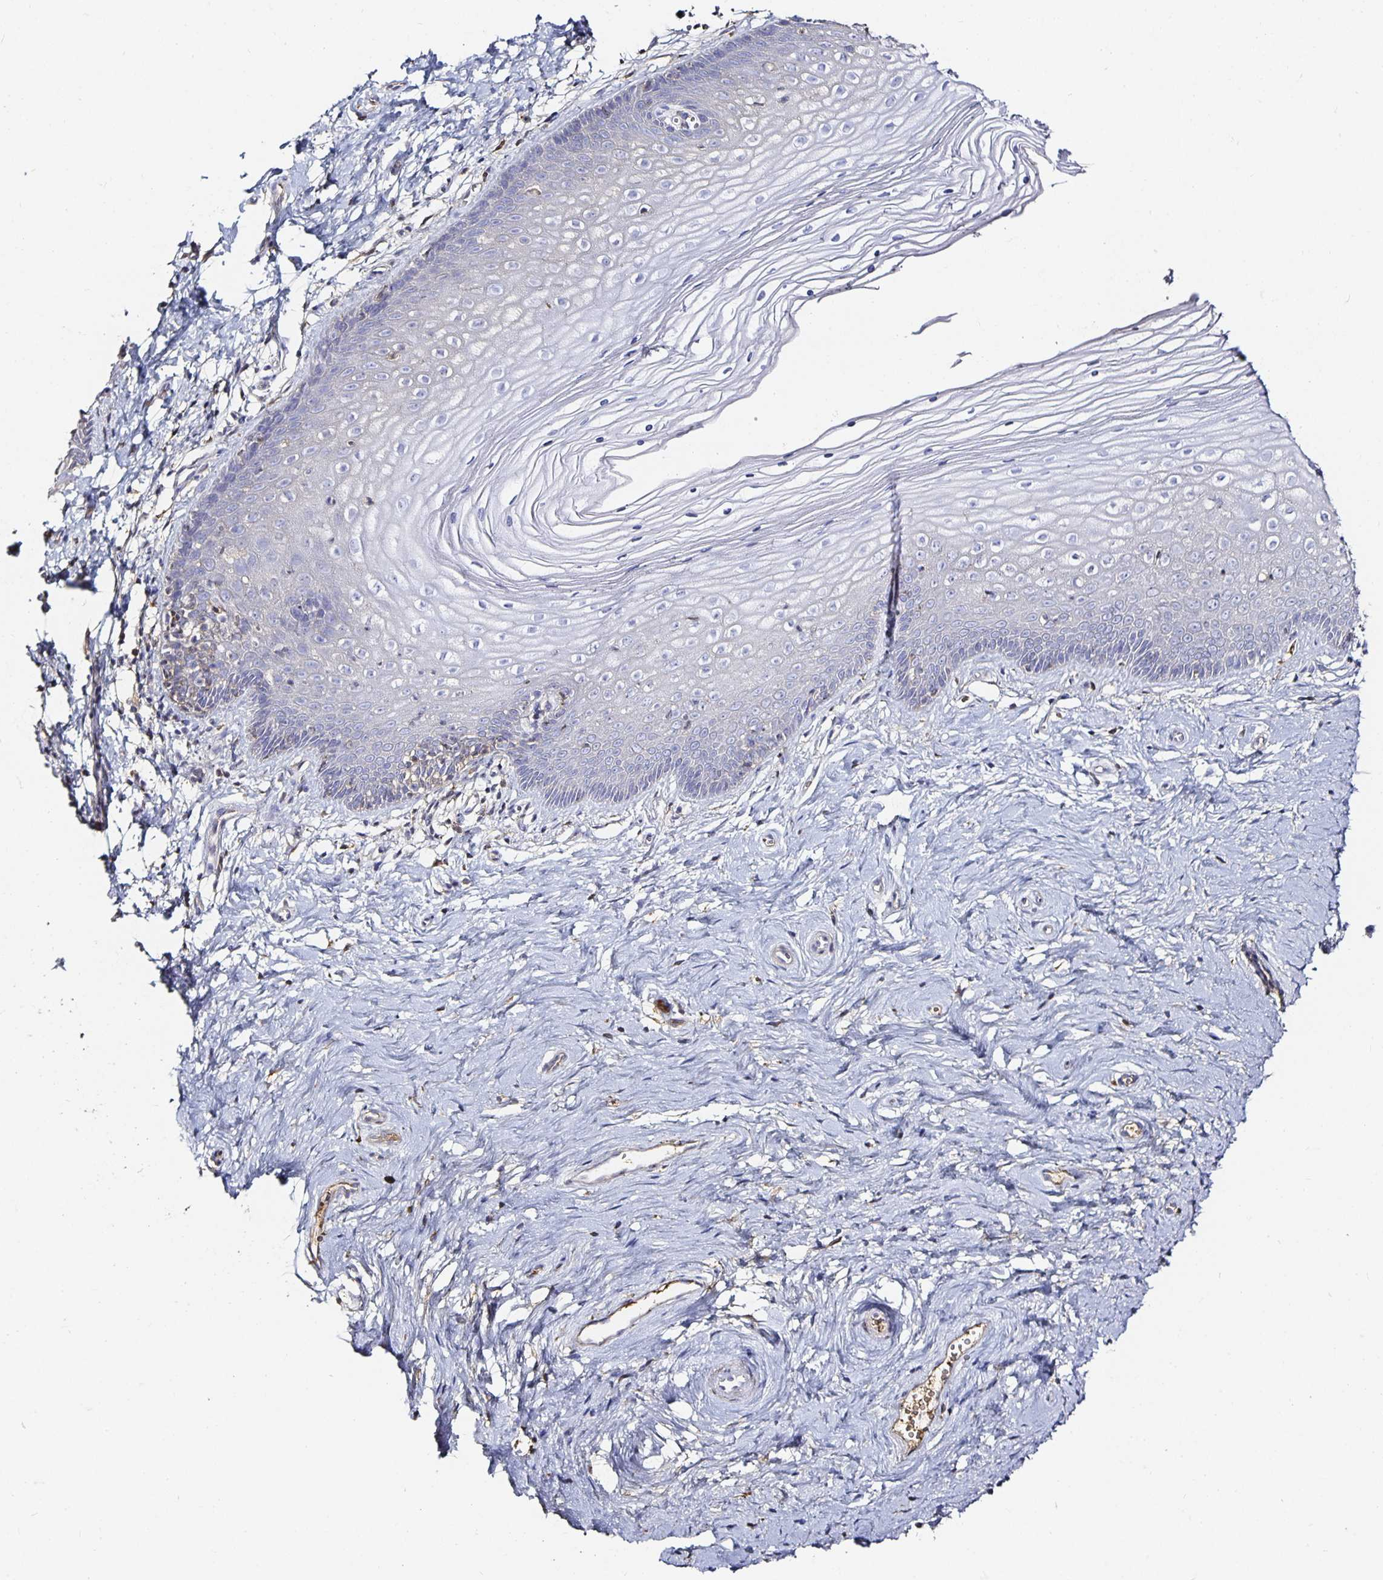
{"staining": {"intensity": "negative", "quantity": "none", "location": "none"}, "tissue": "vagina", "cell_type": "Squamous epithelial cells", "image_type": "normal", "snomed": [{"axis": "morphology", "description": "Normal tissue, NOS"}, {"axis": "topography", "description": "Vagina"}], "caption": "This is a histopathology image of immunohistochemistry staining of unremarkable vagina, which shows no expression in squamous epithelial cells.", "gene": "TTR", "patient": {"sex": "female", "age": 38}}